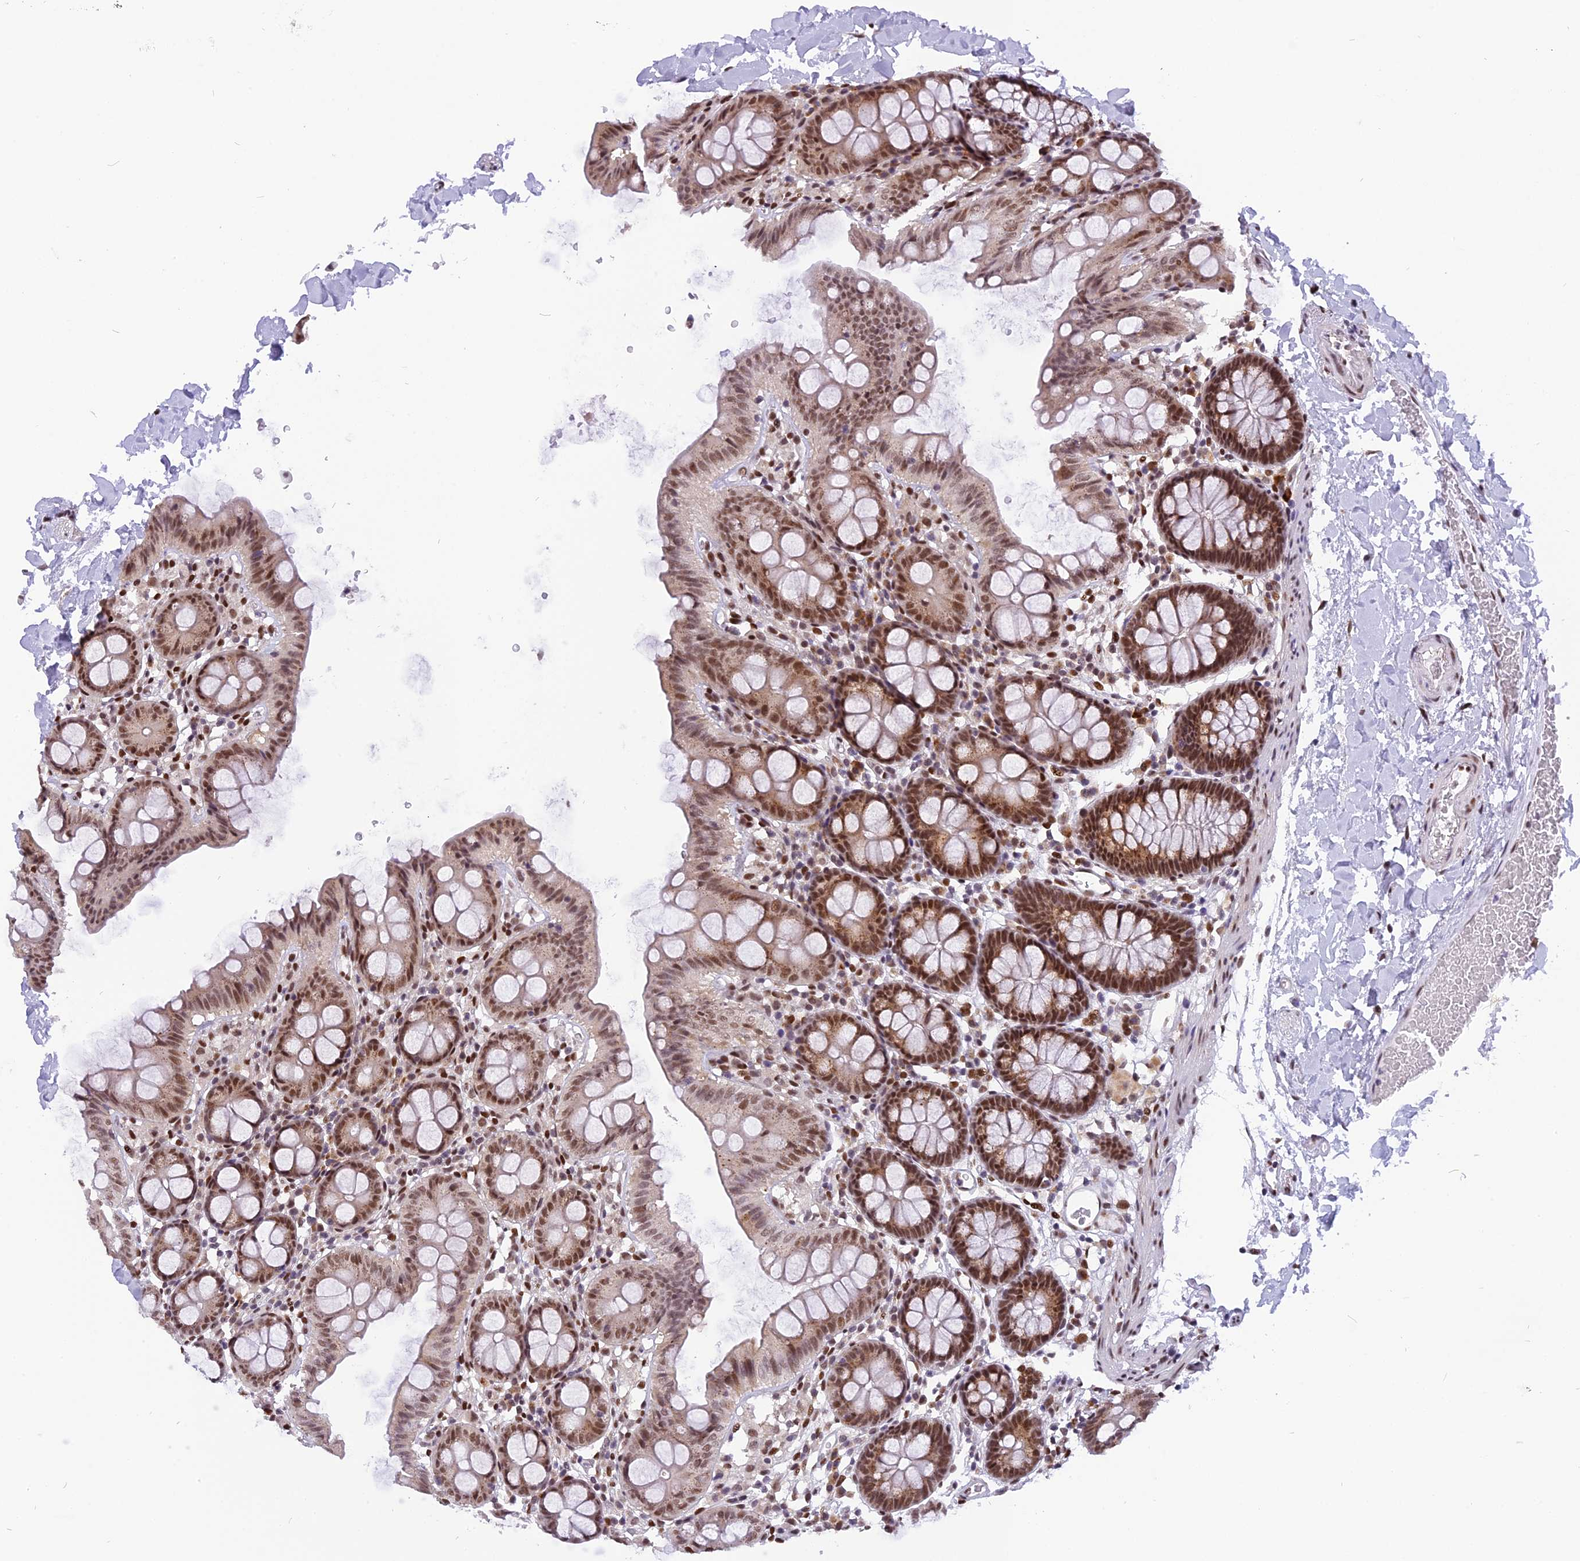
{"staining": {"intensity": "moderate", "quantity": ">75%", "location": "nuclear"}, "tissue": "colon", "cell_type": "Endothelial cells", "image_type": "normal", "snomed": [{"axis": "morphology", "description": "Normal tissue, NOS"}, {"axis": "topography", "description": "Colon"}], "caption": "A histopathology image showing moderate nuclear expression in about >75% of endothelial cells in unremarkable colon, as visualized by brown immunohistochemical staining.", "gene": "IRF2BP1", "patient": {"sex": "male", "age": 75}}